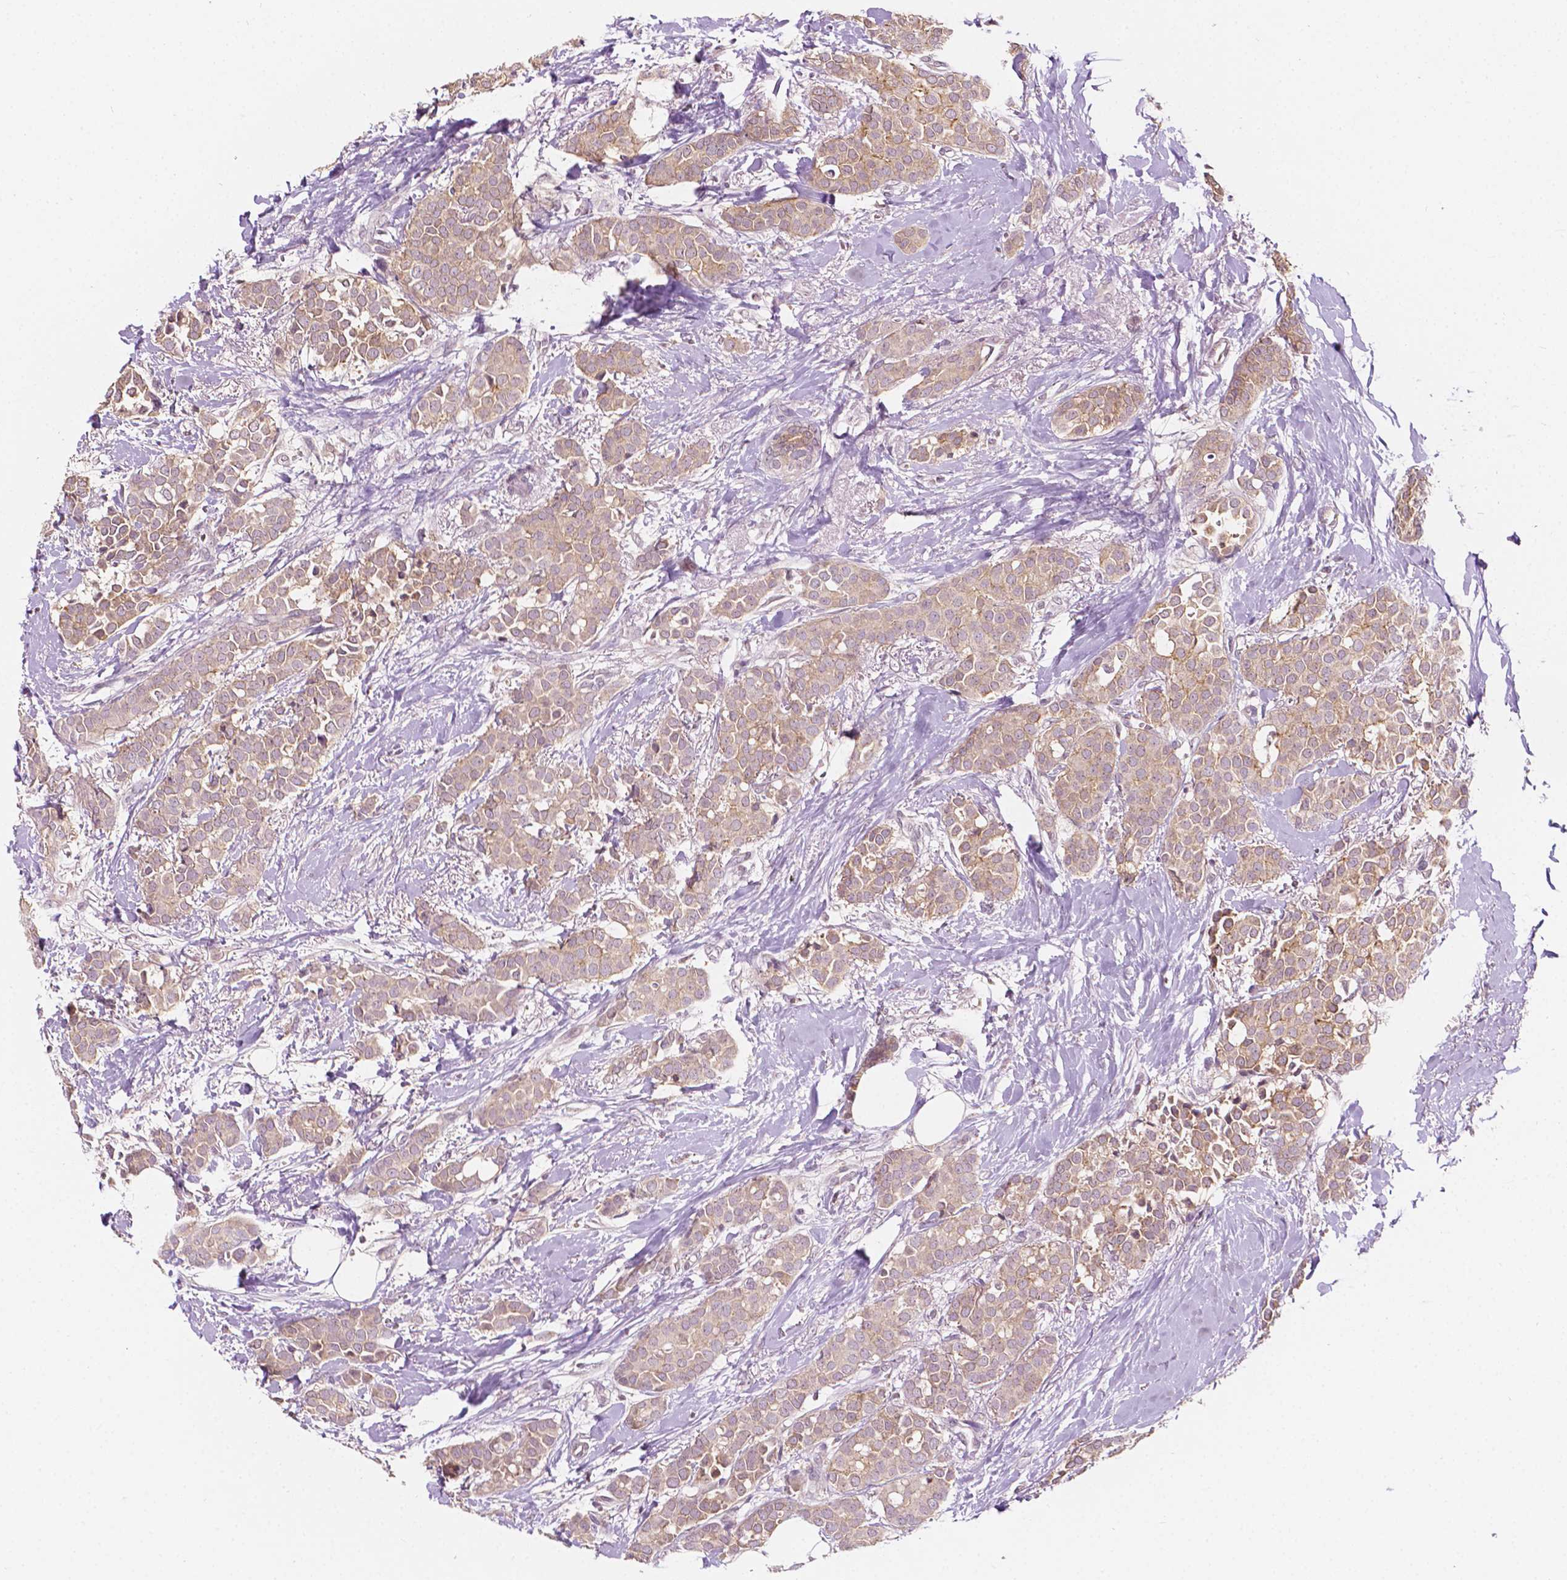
{"staining": {"intensity": "weak", "quantity": ">75%", "location": "cytoplasmic/membranous"}, "tissue": "breast cancer", "cell_type": "Tumor cells", "image_type": "cancer", "snomed": [{"axis": "morphology", "description": "Duct carcinoma"}, {"axis": "topography", "description": "Breast"}], "caption": "Tumor cells display low levels of weak cytoplasmic/membranous expression in approximately >75% of cells in human breast intraductal carcinoma. Using DAB (brown) and hematoxylin (blue) stains, captured at high magnification using brightfield microscopy.", "gene": "NOS1AP", "patient": {"sex": "female", "age": 79}}